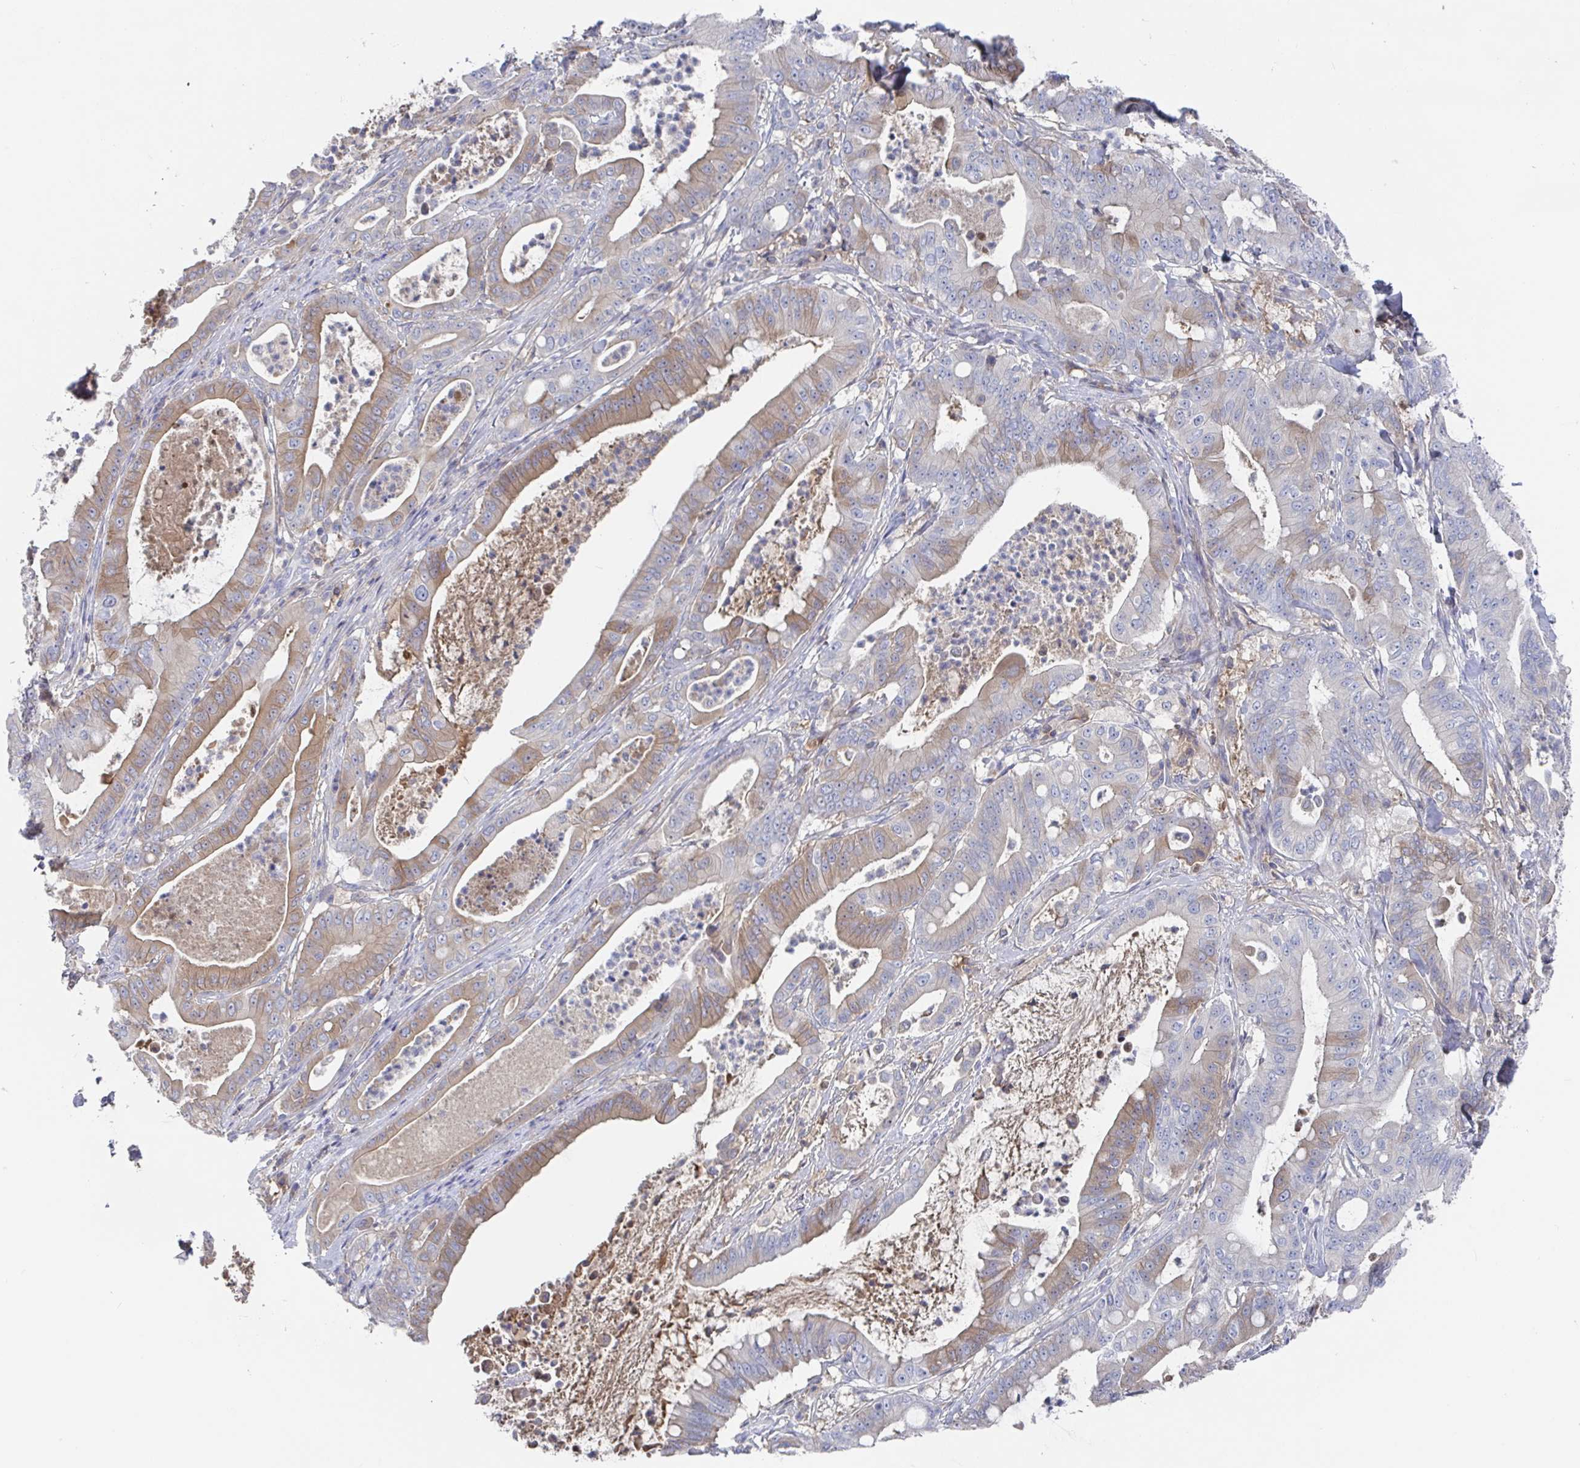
{"staining": {"intensity": "negative", "quantity": "none", "location": "none"}, "tissue": "pancreatic cancer", "cell_type": "Tumor cells", "image_type": "cancer", "snomed": [{"axis": "morphology", "description": "Adenocarcinoma, NOS"}, {"axis": "topography", "description": "Pancreas"}], "caption": "IHC of human pancreatic adenocarcinoma demonstrates no staining in tumor cells.", "gene": "GPR148", "patient": {"sex": "male", "age": 71}}